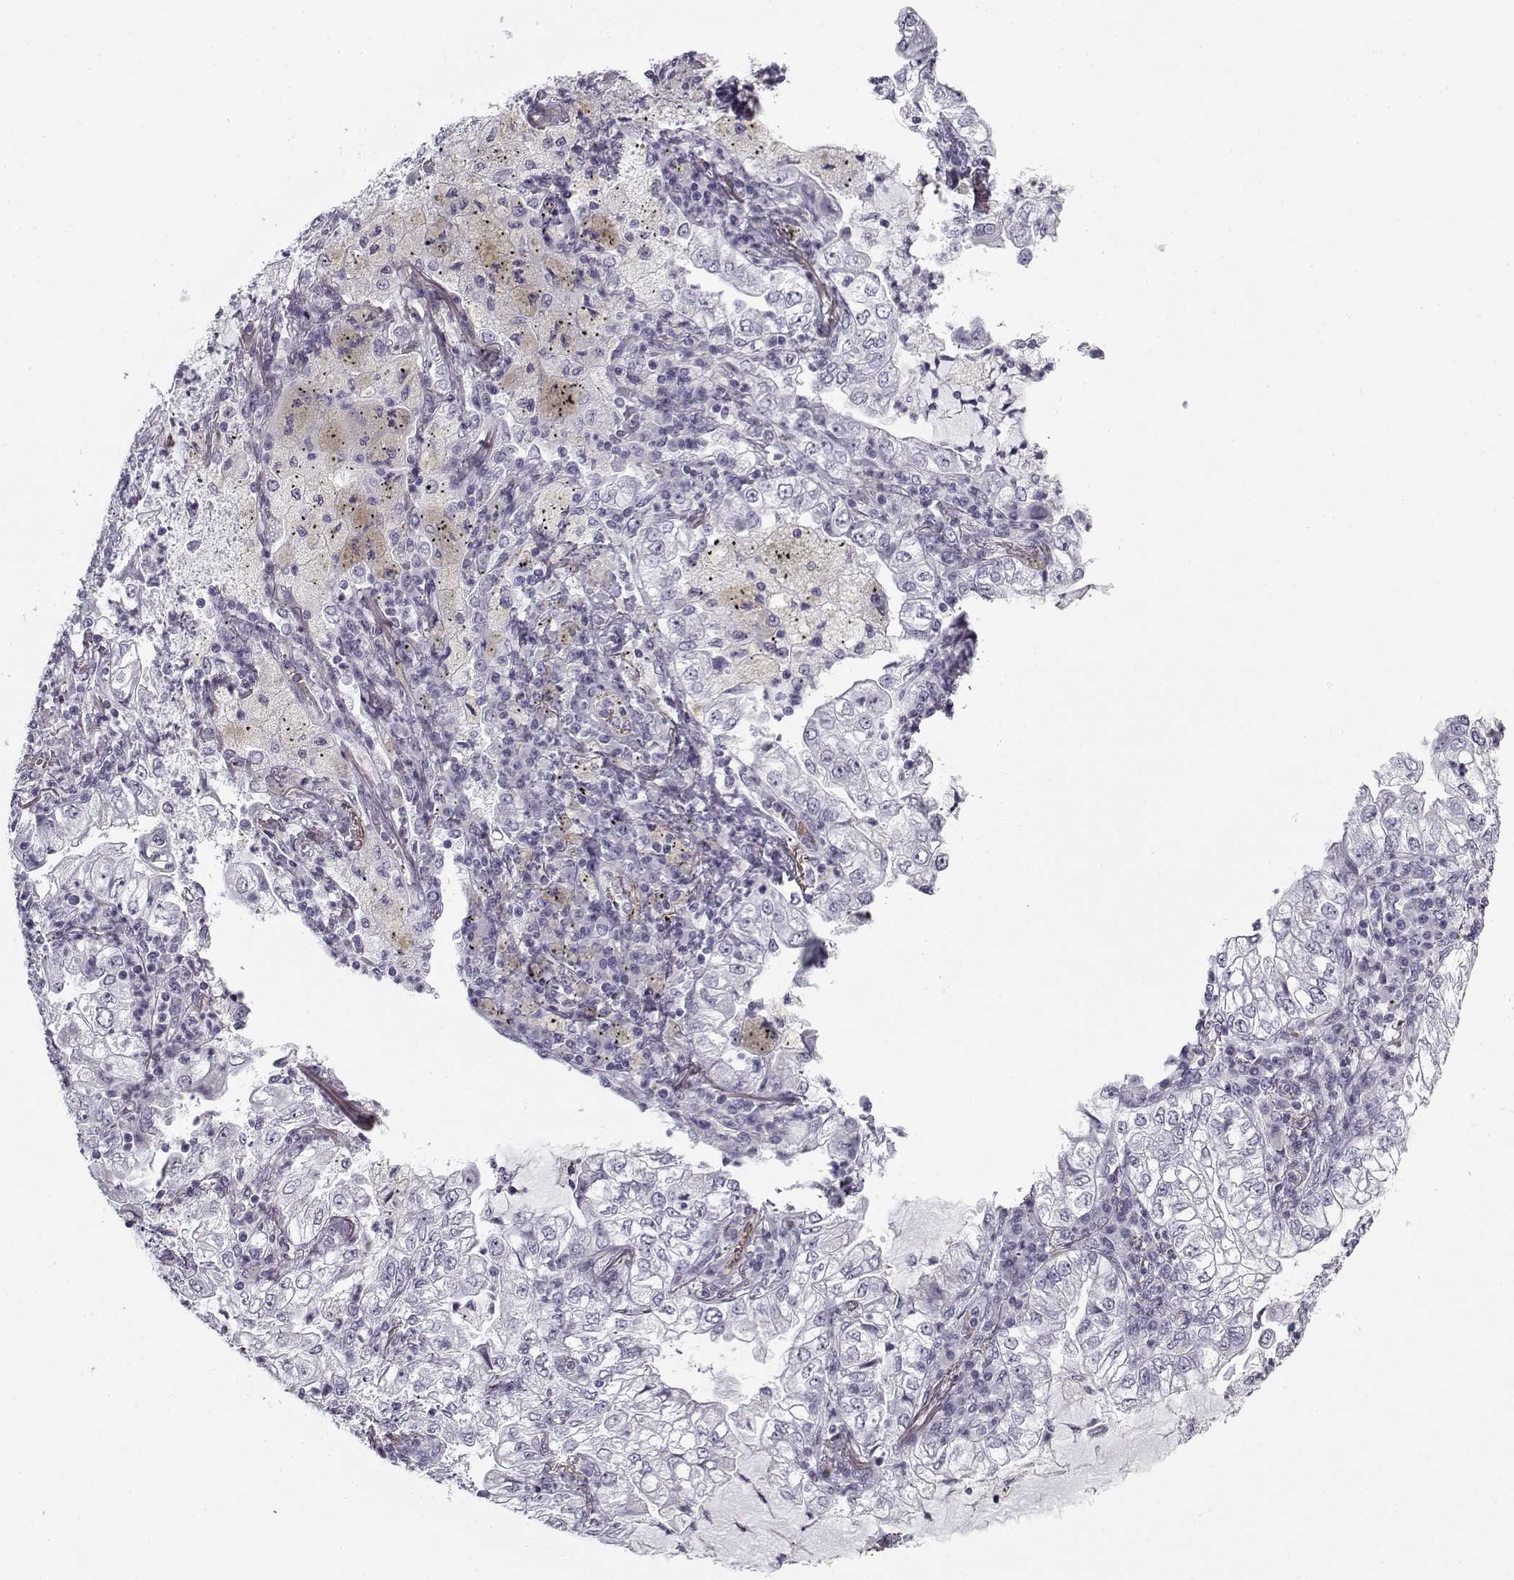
{"staining": {"intensity": "negative", "quantity": "none", "location": "none"}, "tissue": "lung cancer", "cell_type": "Tumor cells", "image_type": "cancer", "snomed": [{"axis": "morphology", "description": "Adenocarcinoma, NOS"}, {"axis": "topography", "description": "Lung"}], "caption": "Image shows no protein positivity in tumor cells of lung cancer tissue.", "gene": "SNCA", "patient": {"sex": "female", "age": 73}}